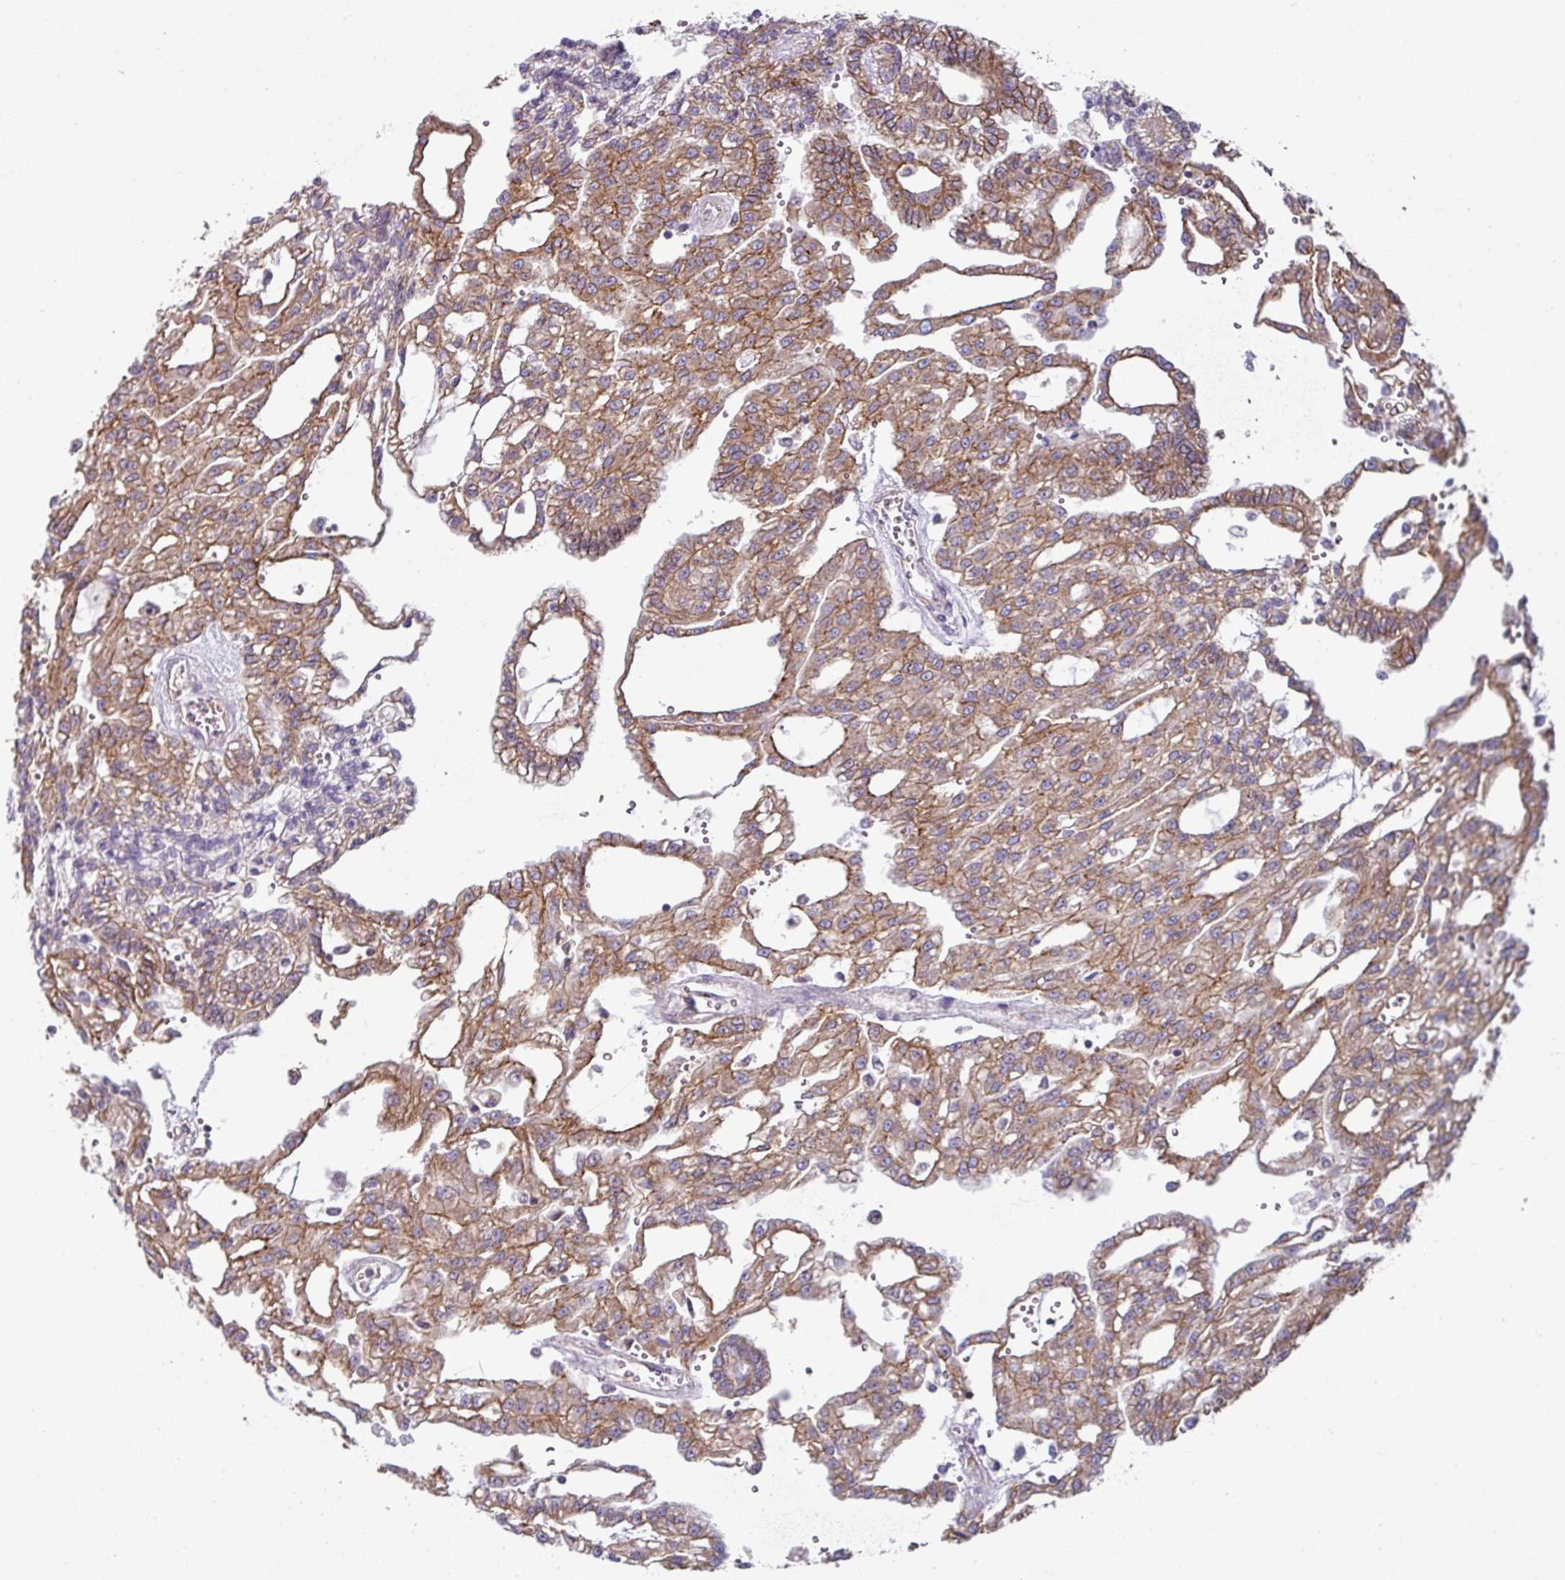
{"staining": {"intensity": "moderate", "quantity": ">75%", "location": "cytoplasmic/membranous"}, "tissue": "renal cancer", "cell_type": "Tumor cells", "image_type": "cancer", "snomed": [{"axis": "morphology", "description": "Adenocarcinoma, NOS"}, {"axis": "topography", "description": "Kidney"}], "caption": "DAB immunohistochemical staining of human renal cancer shows moderate cytoplasmic/membranous protein positivity in about >75% of tumor cells.", "gene": "LRRC9", "patient": {"sex": "male", "age": 63}}